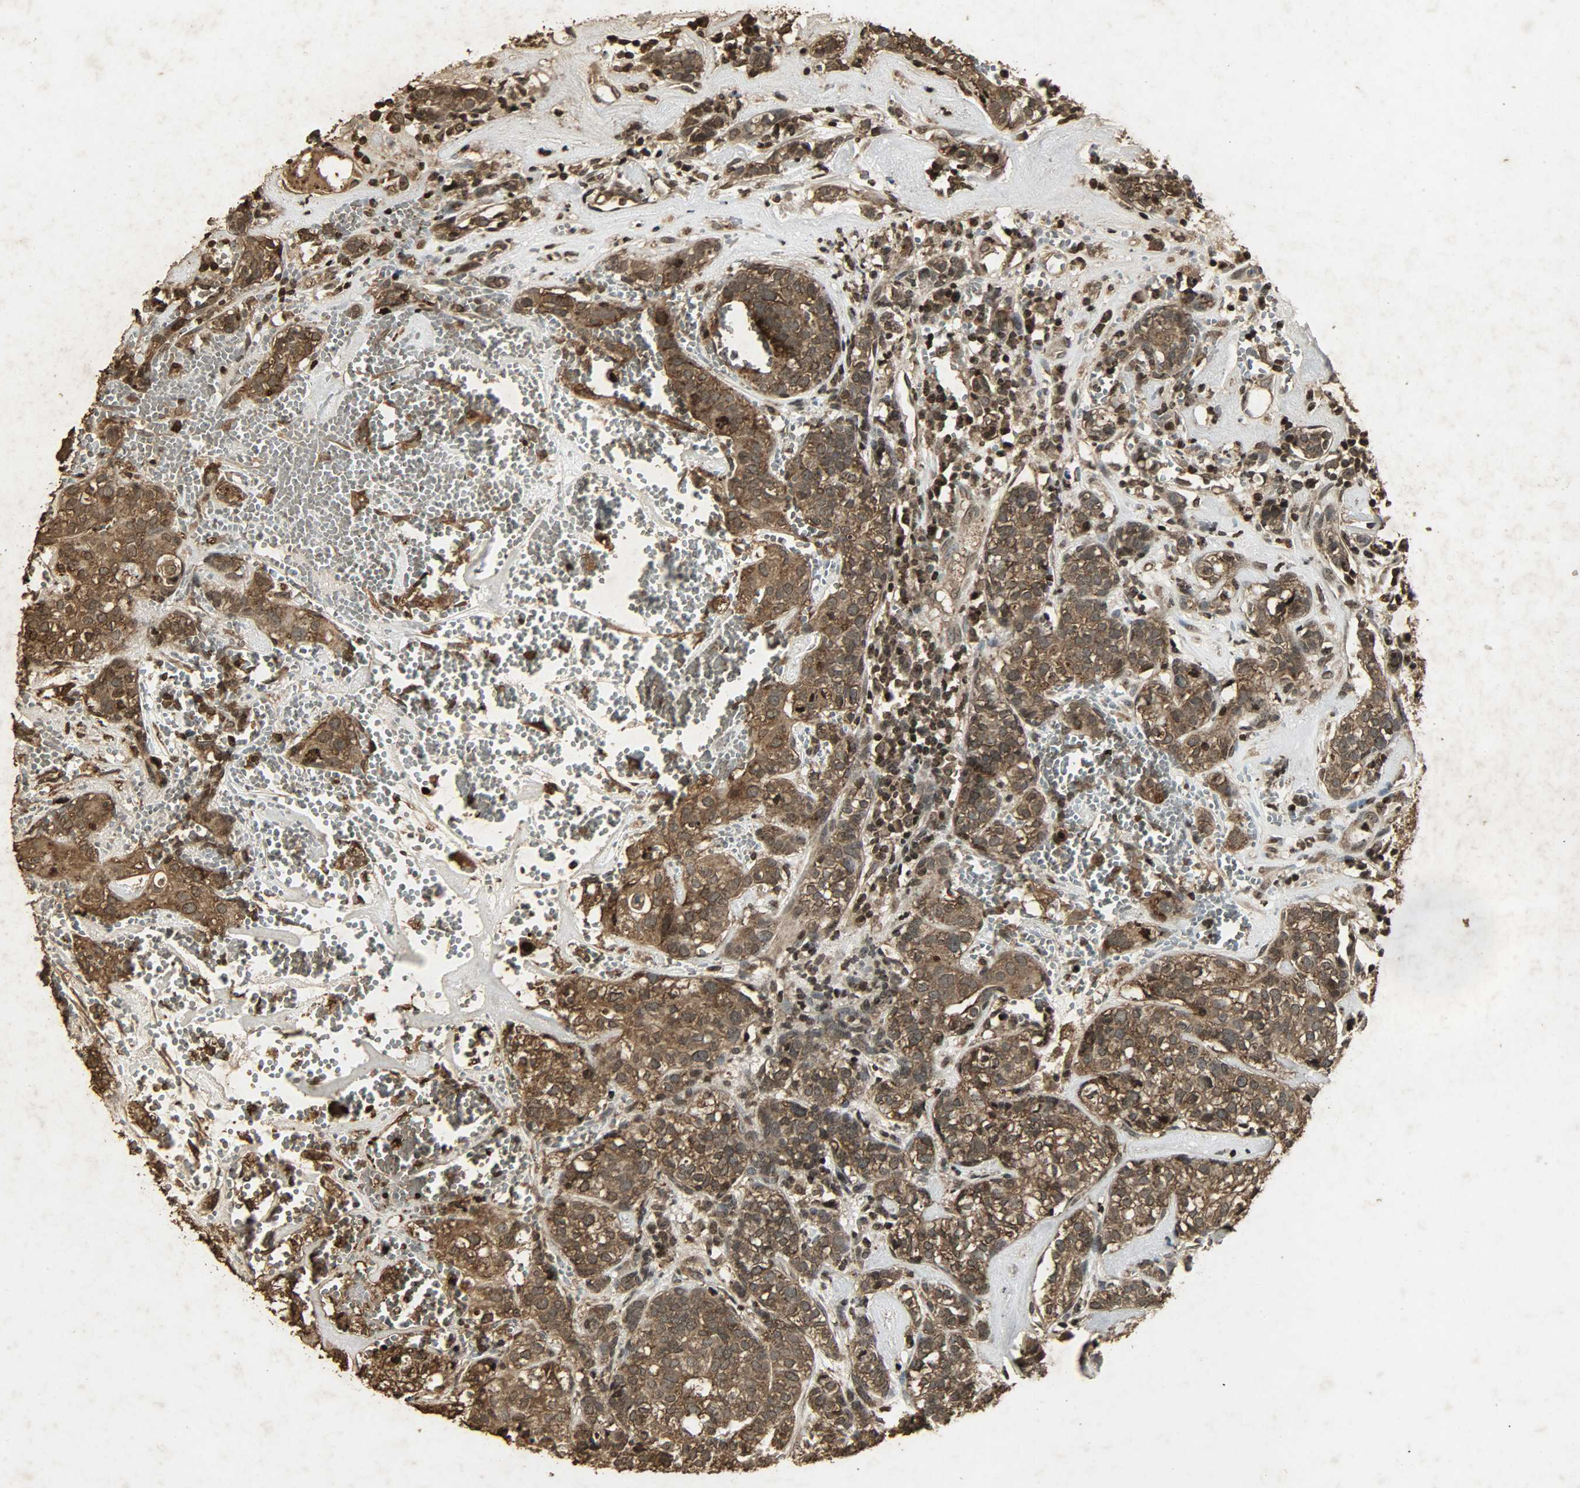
{"staining": {"intensity": "strong", "quantity": ">75%", "location": "cytoplasmic/membranous,nuclear"}, "tissue": "head and neck cancer", "cell_type": "Tumor cells", "image_type": "cancer", "snomed": [{"axis": "morphology", "description": "Adenocarcinoma, NOS"}, {"axis": "topography", "description": "Salivary gland"}, {"axis": "topography", "description": "Head-Neck"}], "caption": "A histopathology image of human head and neck adenocarcinoma stained for a protein exhibits strong cytoplasmic/membranous and nuclear brown staining in tumor cells. Ihc stains the protein in brown and the nuclei are stained blue.", "gene": "PPP3R1", "patient": {"sex": "female", "age": 65}}